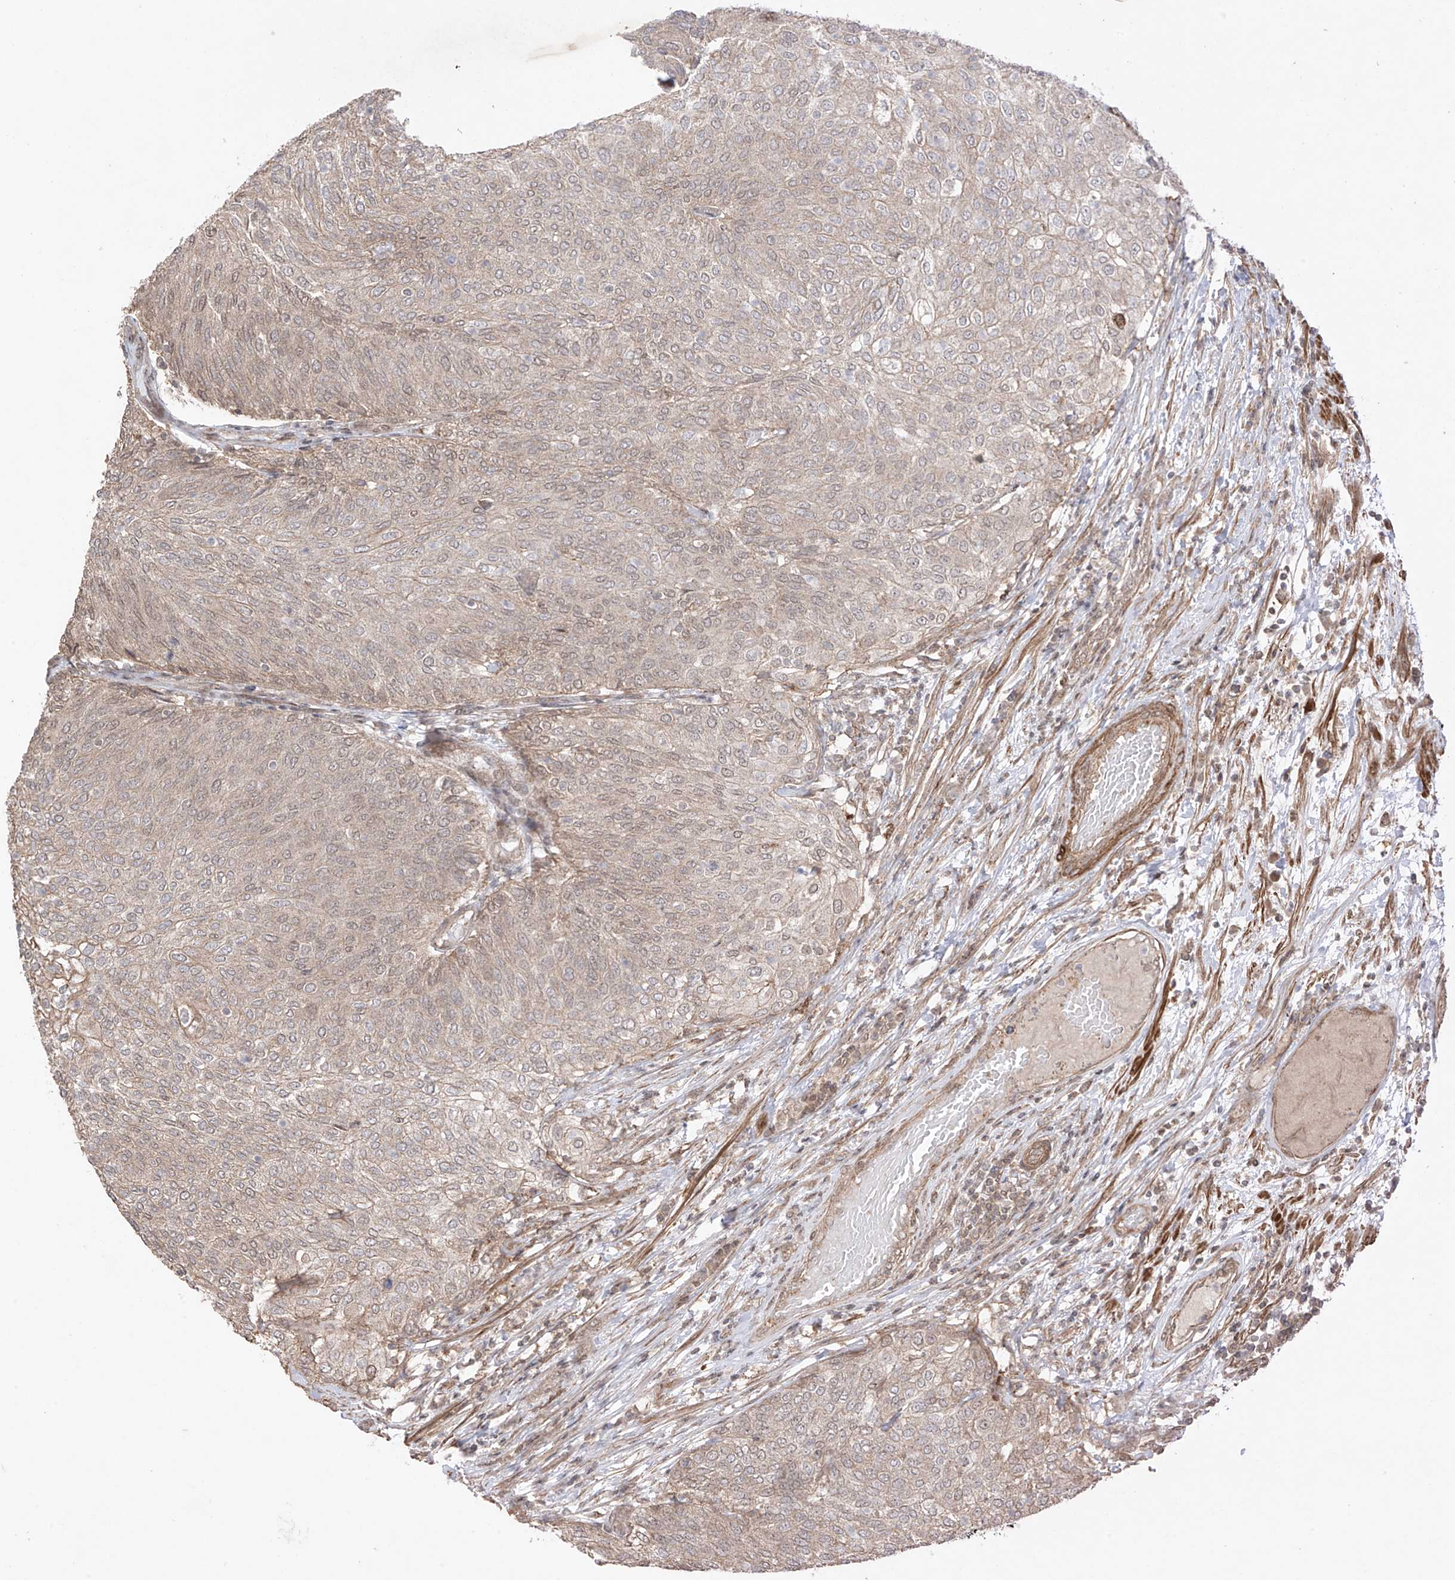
{"staining": {"intensity": "weak", "quantity": "25%-75%", "location": "cytoplasmic/membranous"}, "tissue": "urothelial cancer", "cell_type": "Tumor cells", "image_type": "cancer", "snomed": [{"axis": "morphology", "description": "Urothelial carcinoma, Low grade"}, {"axis": "topography", "description": "Urinary bladder"}], "caption": "Urothelial cancer tissue reveals weak cytoplasmic/membranous positivity in approximately 25%-75% of tumor cells", "gene": "ABCD1", "patient": {"sex": "female", "age": 79}}